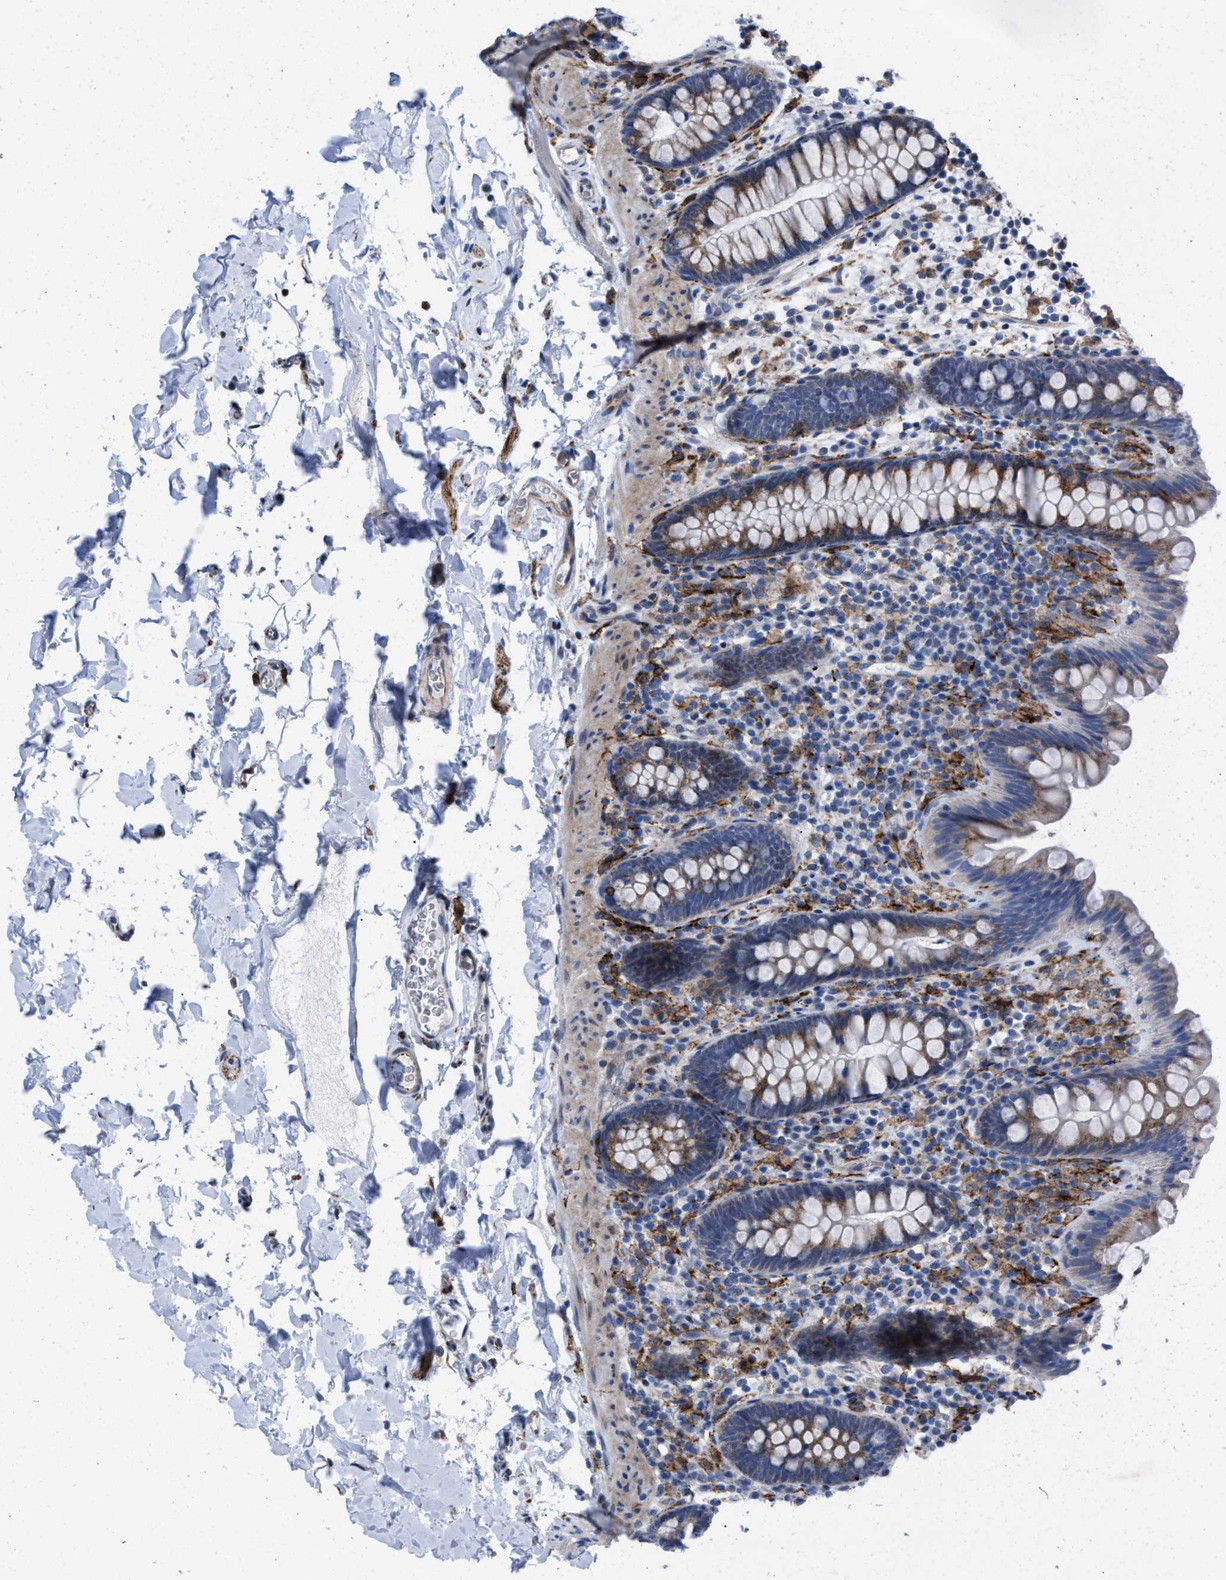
{"staining": {"intensity": "weak", "quantity": "25%-75%", "location": "cytoplasmic/membranous"}, "tissue": "colon", "cell_type": "Endothelial cells", "image_type": "normal", "snomed": [{"axis": "morphology", "description": "Normal tissue, NOS"}, {"axis": "topography", "description": "Colon"}], "caption": "Immunohistochemical staining of benign colon displays weak cytoplasmic/membranous protein positivity in about 25%-75% of endothelial cells.", "gene": "SLC47A1", "patient": {"sex": "female", "age": 80}}